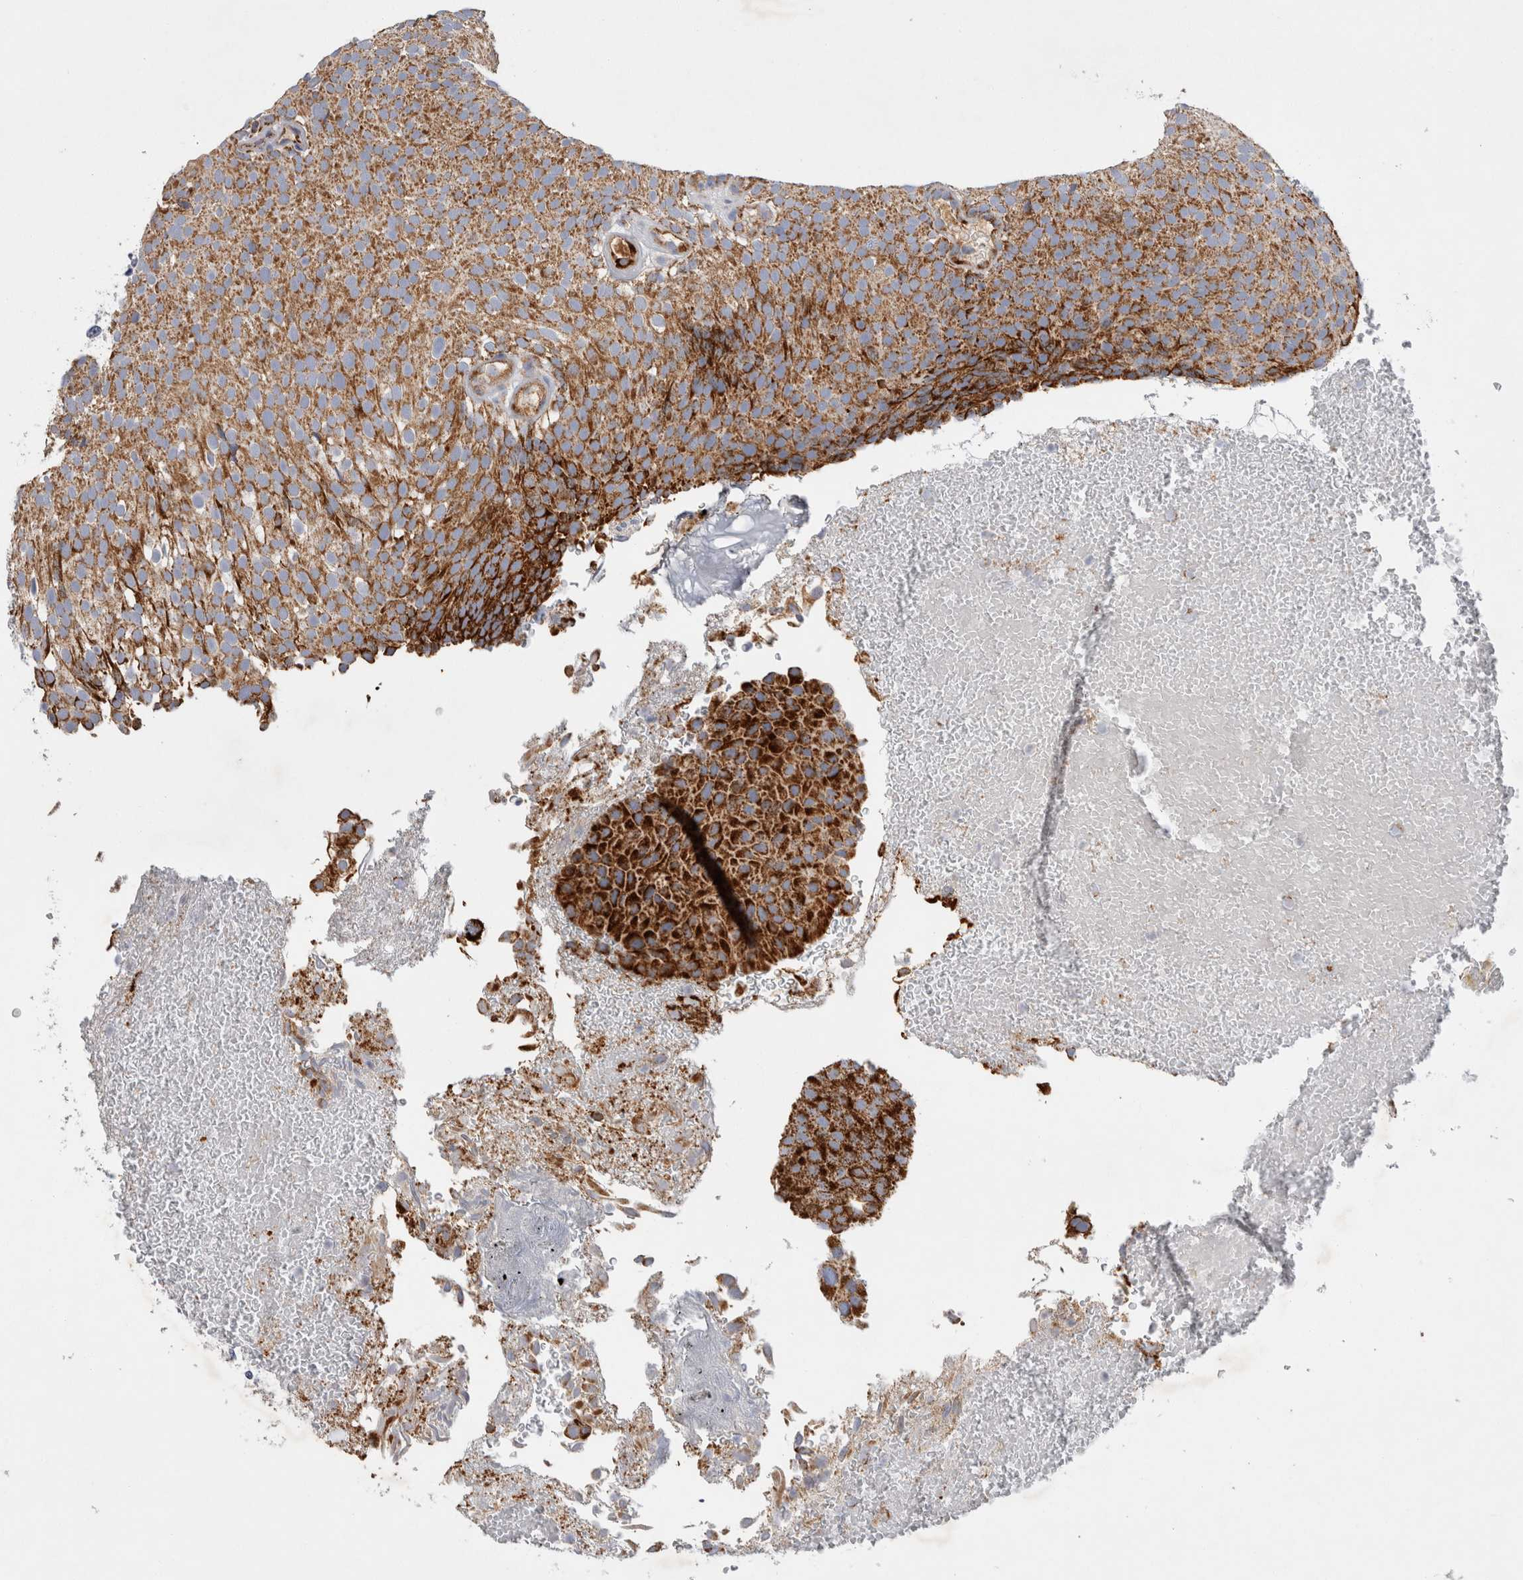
{"staining": {"intensity": "strong", "quantity": ">75%", "location": "cytoplasmic/membranous"}, "tissue": "urothelial cancer", "cell_type": "Tumor cells", "image_type": "cancer", "snomed": [{"axis": "morphology", "description": "Urothelial carcinoma, Low grade"}, {"axis": "topography", "description": "Urinary bladder"}], "caption": "Protein staining demonstrates strong cytoplasmic/membranous positivity in approximately >75% of tumor cells in low-grade urothelial carcinoma. (DAB IHC with brightfield microscopy, high magnification).", "gene": "IARS2", "patient": {"sex": "male", "age": 78}}